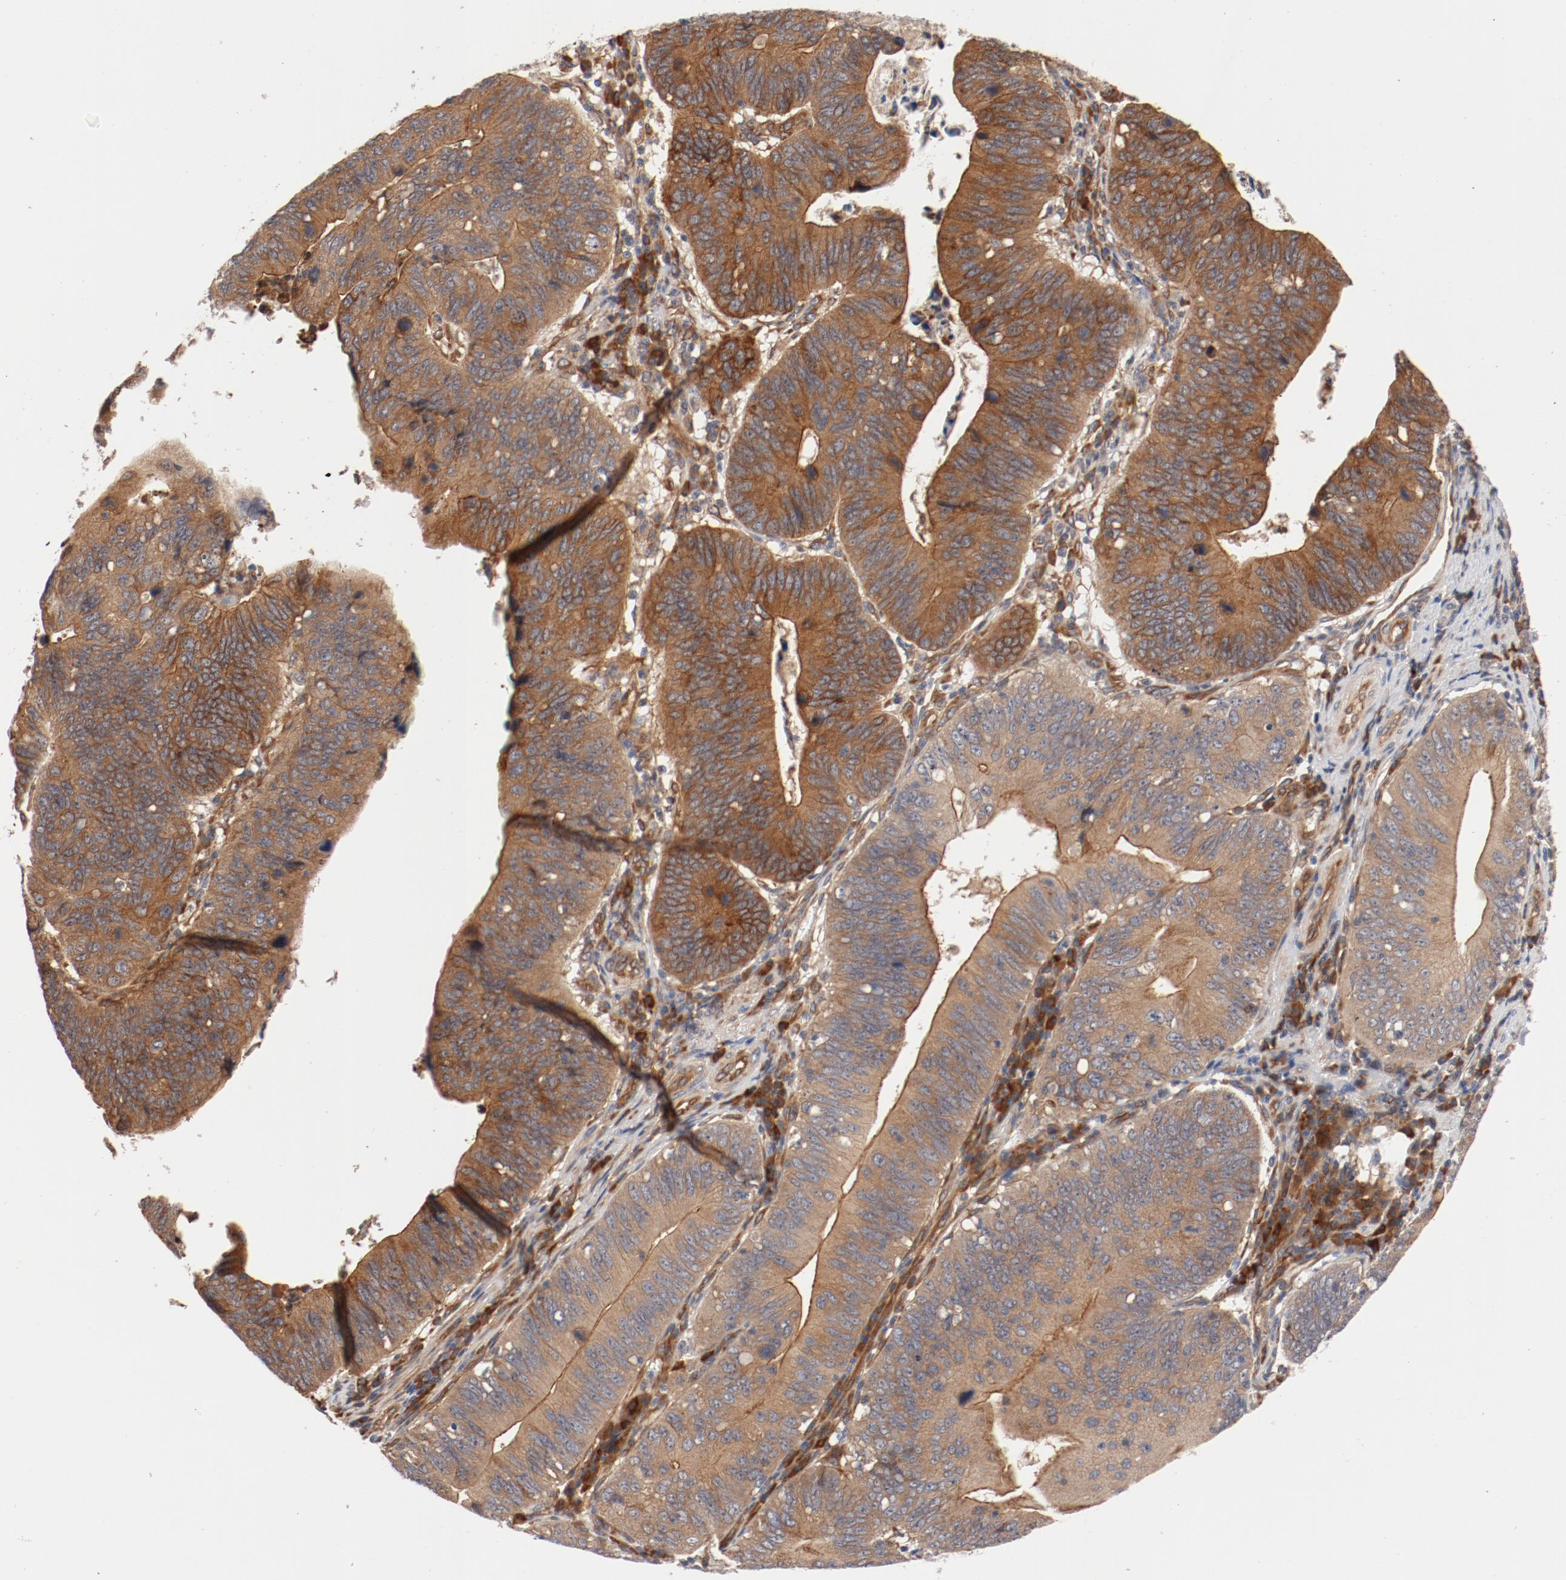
{"staining": {"intensity": "moderate", "quantity": ">75%", "location": "cytoplasmic/membranous"}, "tissue": "stomach cancer", "cell_type": "Tumor cells", "image_type": "cancer", "snomed": [{"axis": "morphology", "description": "Adenocarcinoma, NOS"}, {"axis": "topography", "description": "Stomach"}], "caption": "Brown immunohistochemical staining in stomach cancer (adenocarcinoma) exhibits moderate cytoplasmic/membranous positivity in about >75% of tumor cells. The staining is performed using DAB brown chromogen to label protein expression. The nuclei are counter-stained blue using hematoxylin.", "gene": "PITPNM2", "patient": {"sex": "male", "age": 59}}